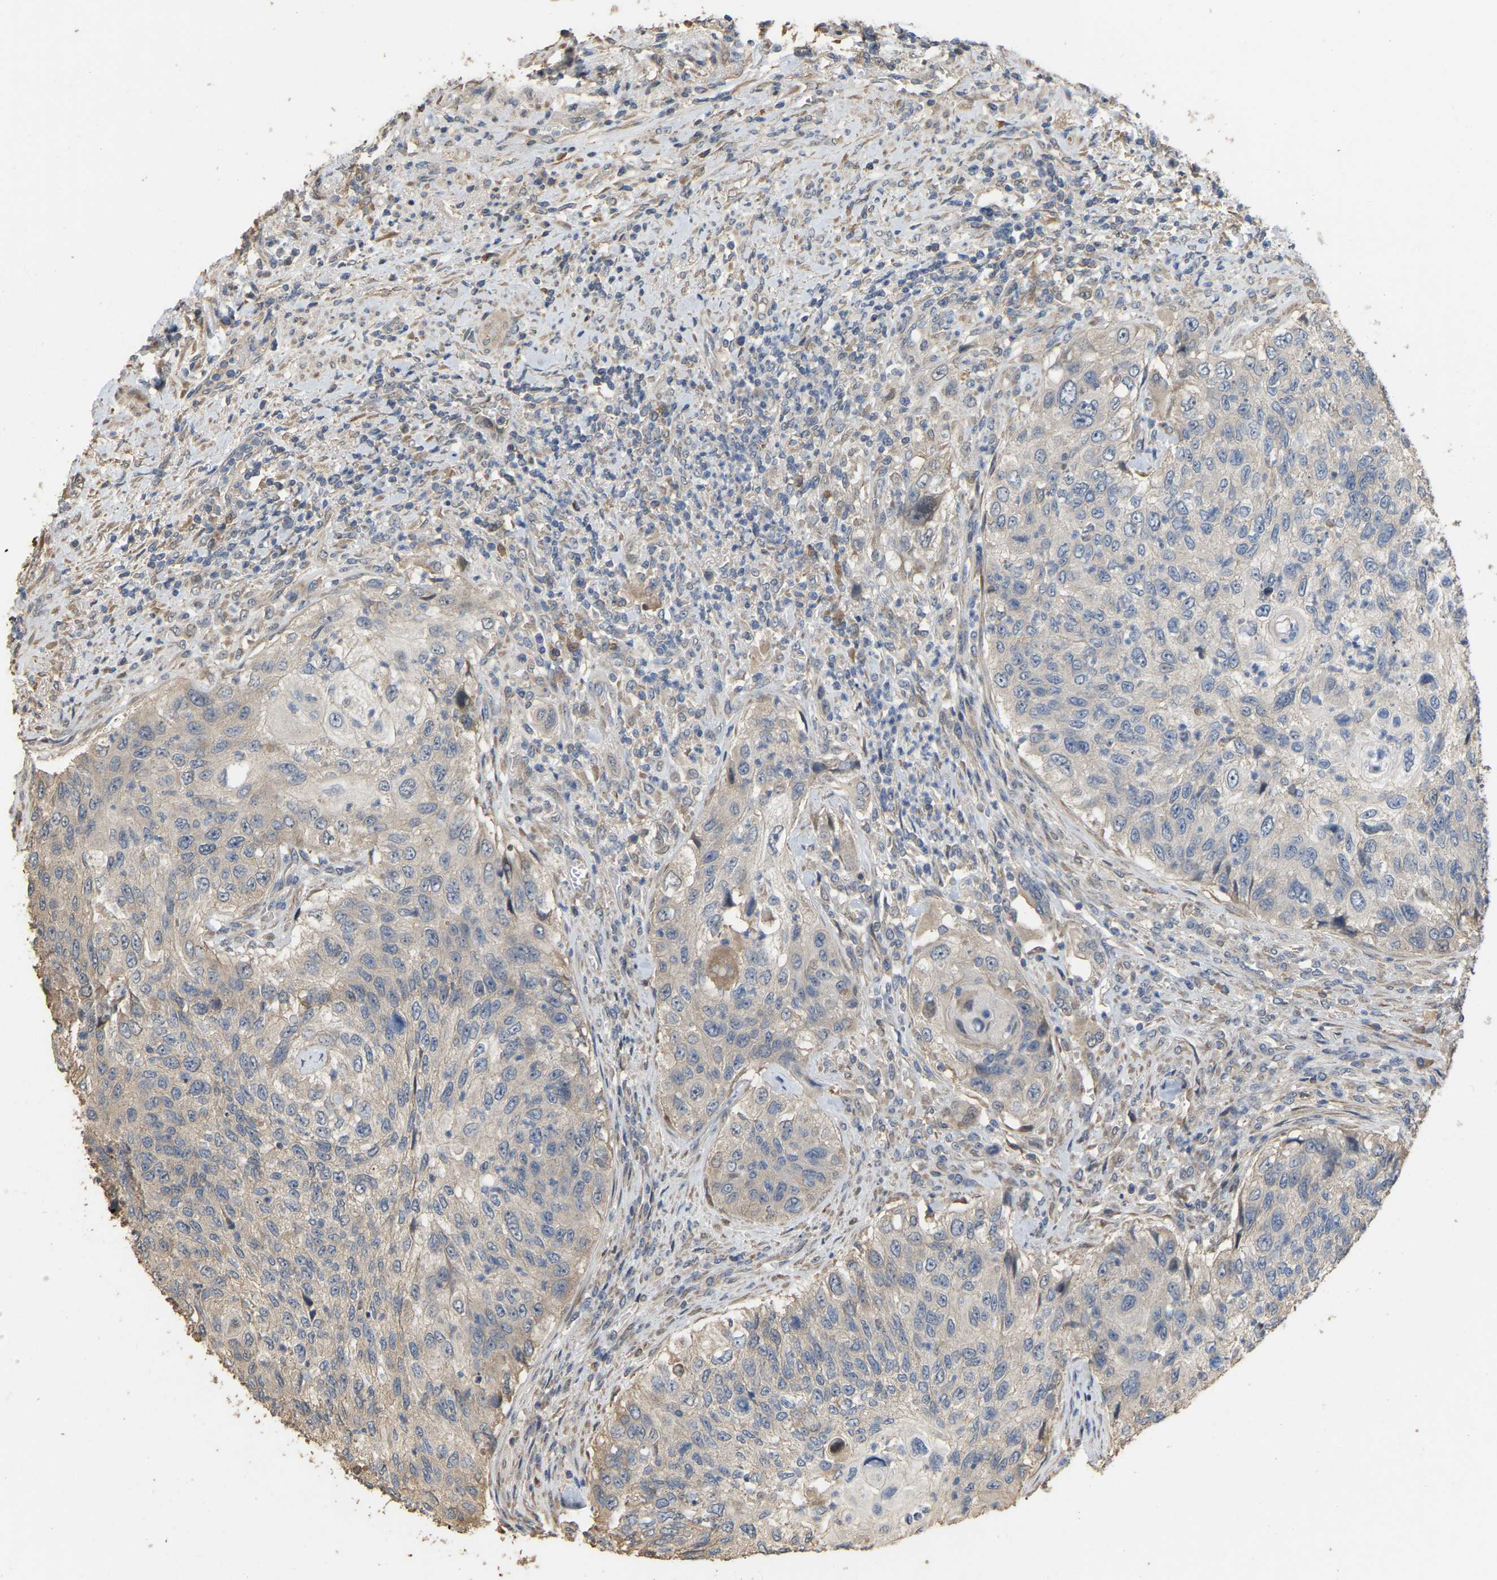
{"staining": {"intensity": "weak", "quantity": "<25%", "location": "cytoplasmic/membranous"}, "tissue": "urothelial cancer", "cell_type": "Tumor cells", "image_type": "cancer", "snomed": [{"axis": "morphology", "description": "Urothelial carcinoma, High grade"}, {"axis": "topography", "description": "Urinary bladder"}], "caption": "IHC histopathology image of neoplastic tissue: urothelial cancer stained with DAB (3,3'-diaminobenzidine) shows no significant protein staining in tumor cells.", "gene": "NCS1", "patient": {"sex": "female", "age": 60}}